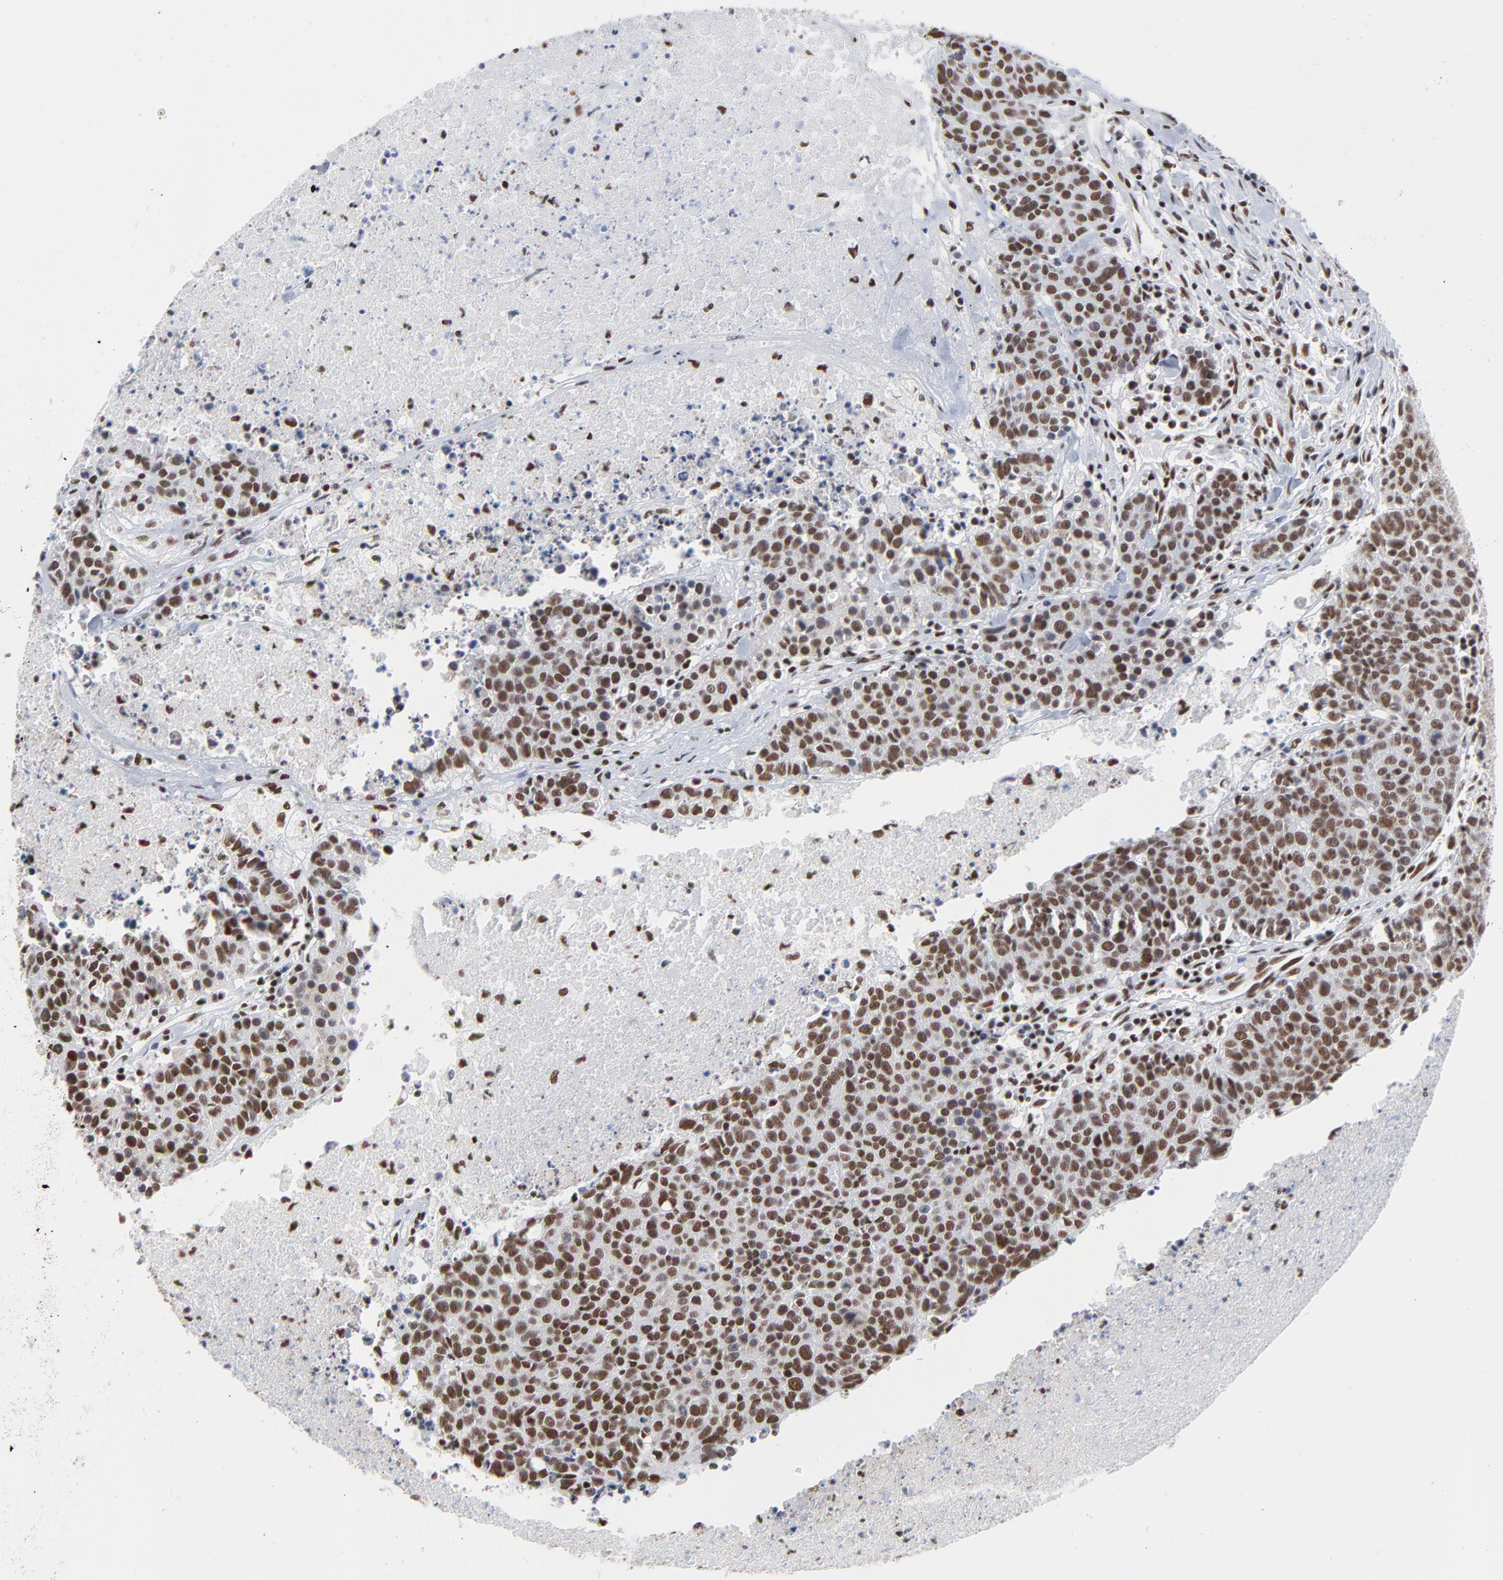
{"staining": {"intensity": "strong", "quantity": ">75%", "location": "nuclear"}, "tissue": "colorectal cancer", "cell_type": "Tumor cells", "image_type": "cancer", "snomed": [{"axis": "morphology", "description": "Adenocarcinoma, NOS"}, {"axis": "topography", "description": "Colon"}], "caption": "Immunohistochemistry (DAB (3,3'-diaminobenzidine)) staining of adenocarcinoma (colorectal) shows strong nuclear protein staining in about >75% of tumor cells.", "gene": "CREB1", "patient": {"sex": "female", "age": 53}}